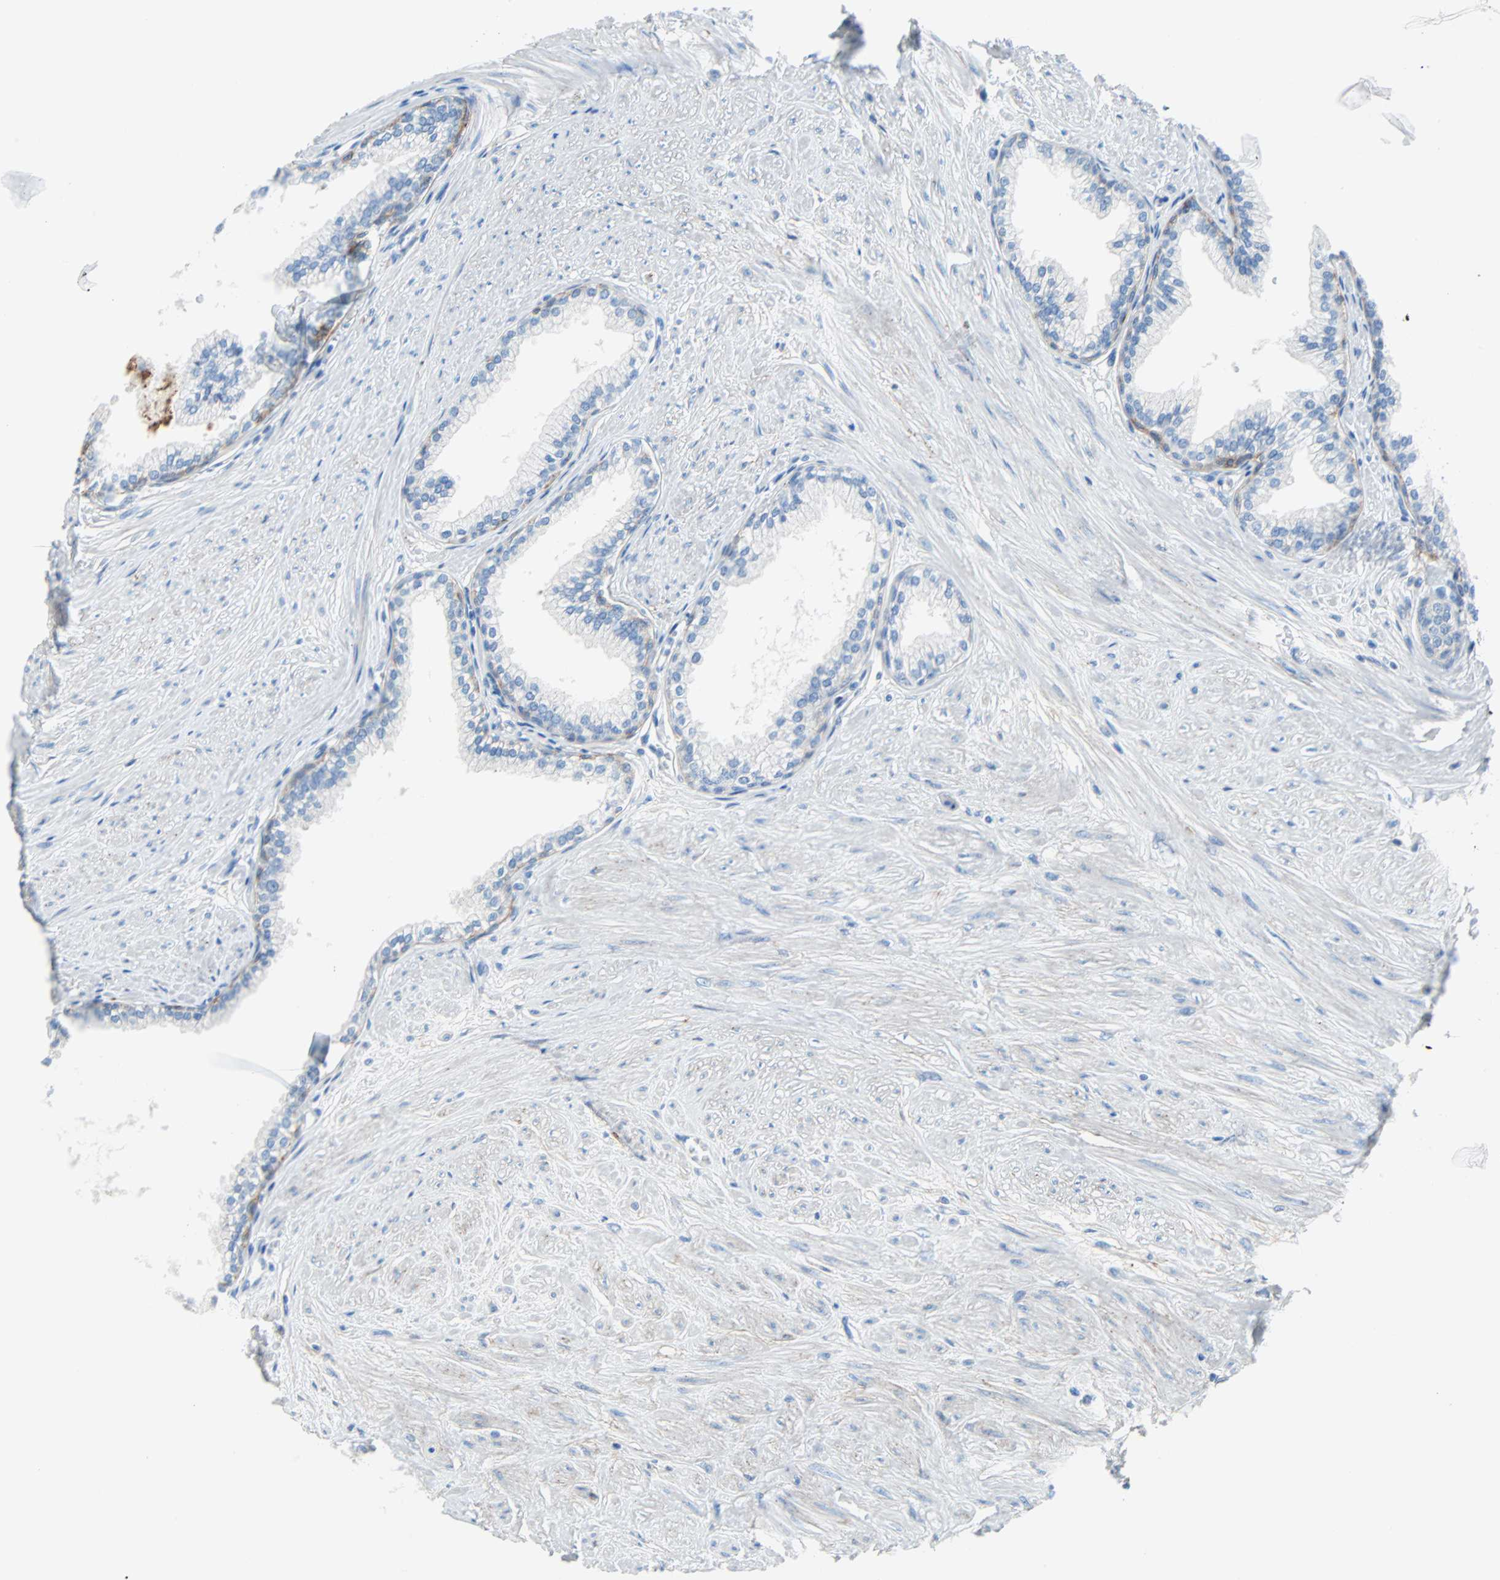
{"staining": {"intensity": "moderate", "quantity": "<25%", "location": "cytoplasmic/membranous"}, "tissue": "prostate", "cell_type": "Glandular cells", "image_type": "normal", "snomed": [{"axis": "morphology", "description": "Normal tissue, NOS"}, {"axis": "topography", "description": "Prostate"}], "caption": "The photomicrograph demonstrates immunohistochemical staining of normal prostate. There is moderate cytoplasmic/membranous staining is appreciated in about <25% of glandular cells.", "gene": "PDPN", "patient": {"sex": "male", "age": 64}}